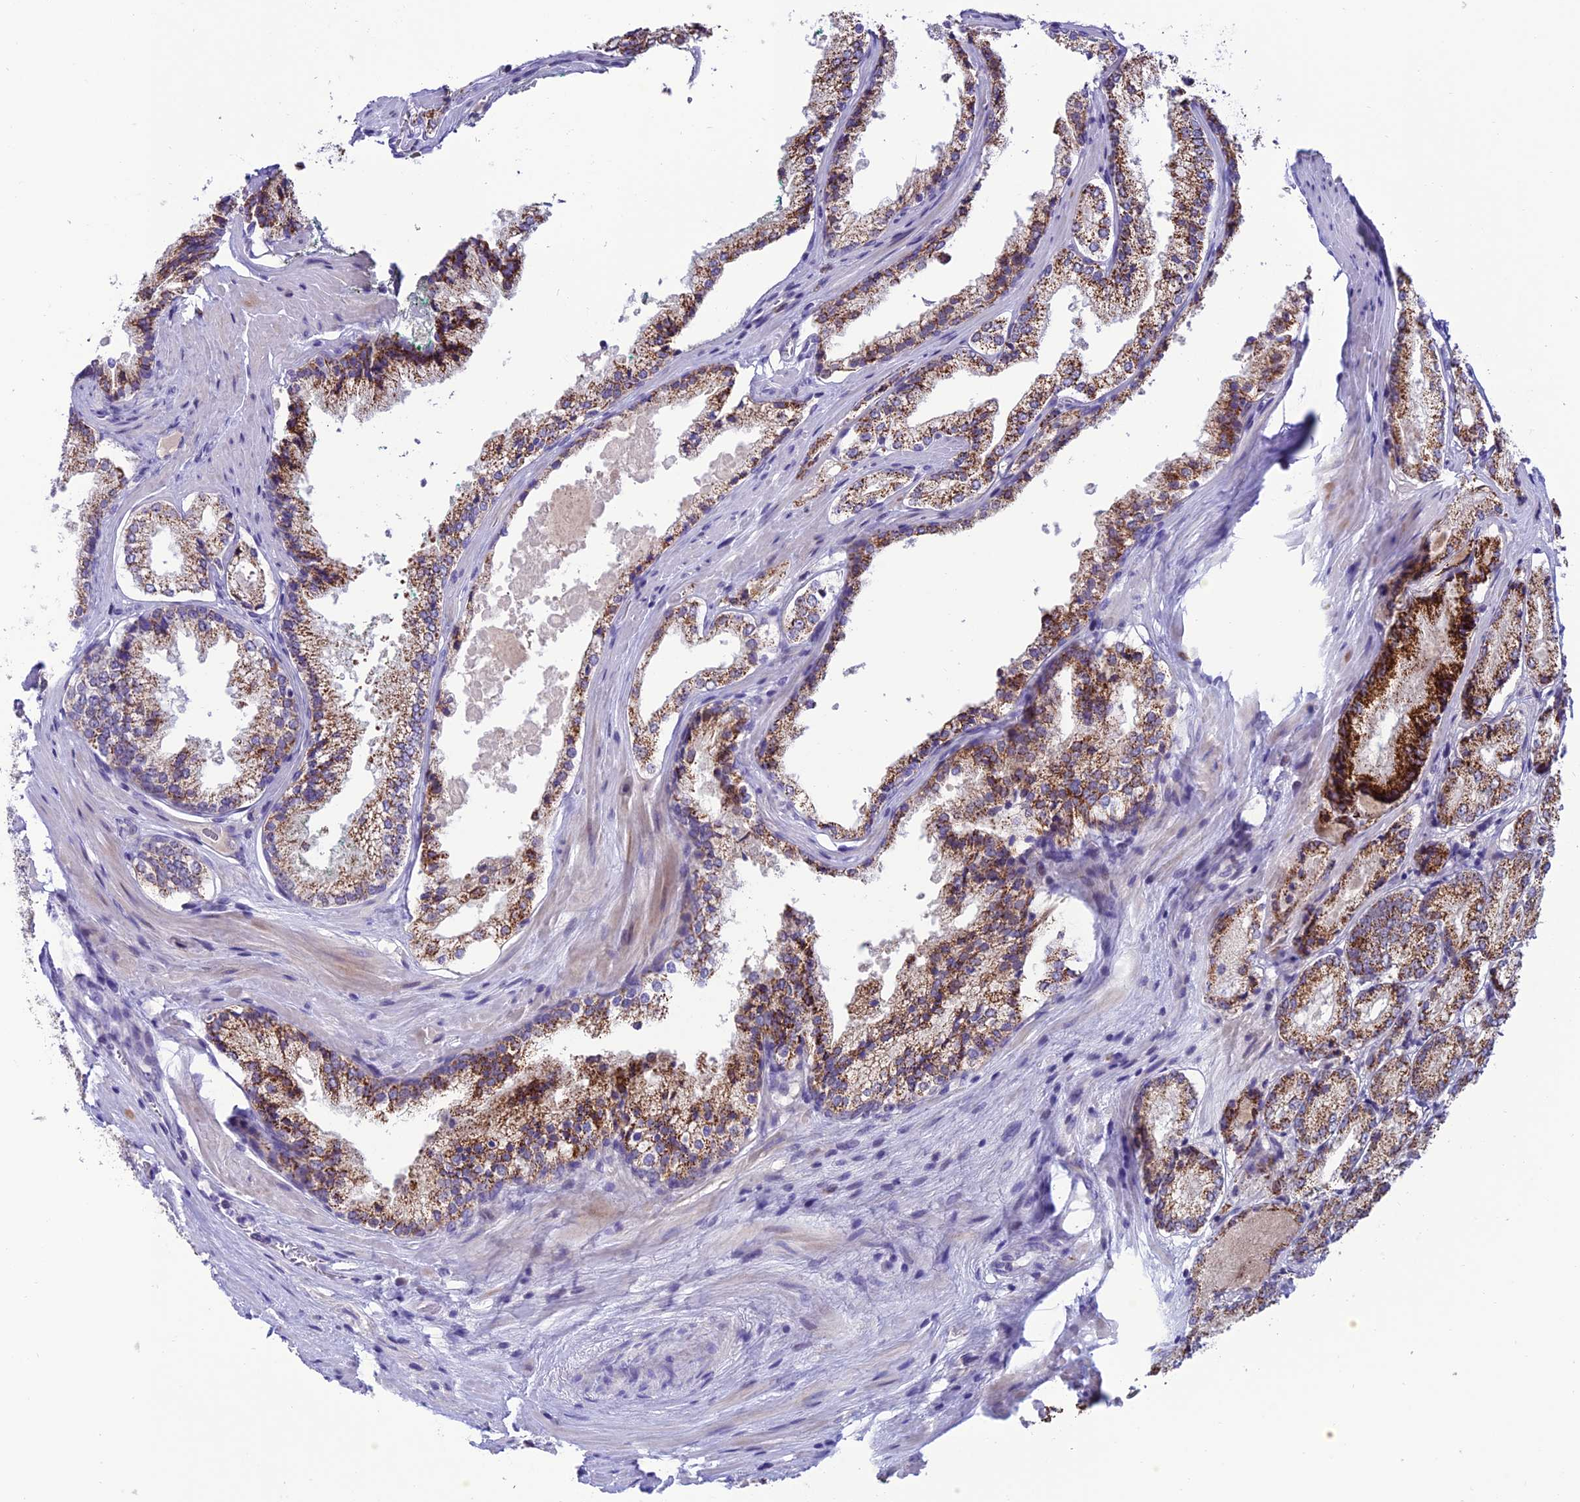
{"staining": {"intensity": "moderate", "quantity": ">75%", "location": "cytoplasmic/membranous"}, "tissue": "prostate cancer", "cell_type": "Tumor cells", "image_type": "cancer", "snomed": [{"axis": "morphology", "description": "Adenocarcinoma, Low grade"}, {"axis": "topography", "description": "Prostate"}], "caption": "A brown stain shows moderate cytoplasmic/membranous staining of a protein in low-grade adenocarcinoma (prostate) tumor cells. The staining was performed using DAB, with brown indicating positive protein expression. Nuclei are stained blue with hematoxylin.", "gene": "SLC10A1", "patient": {"sex": "male", "age": 74}}